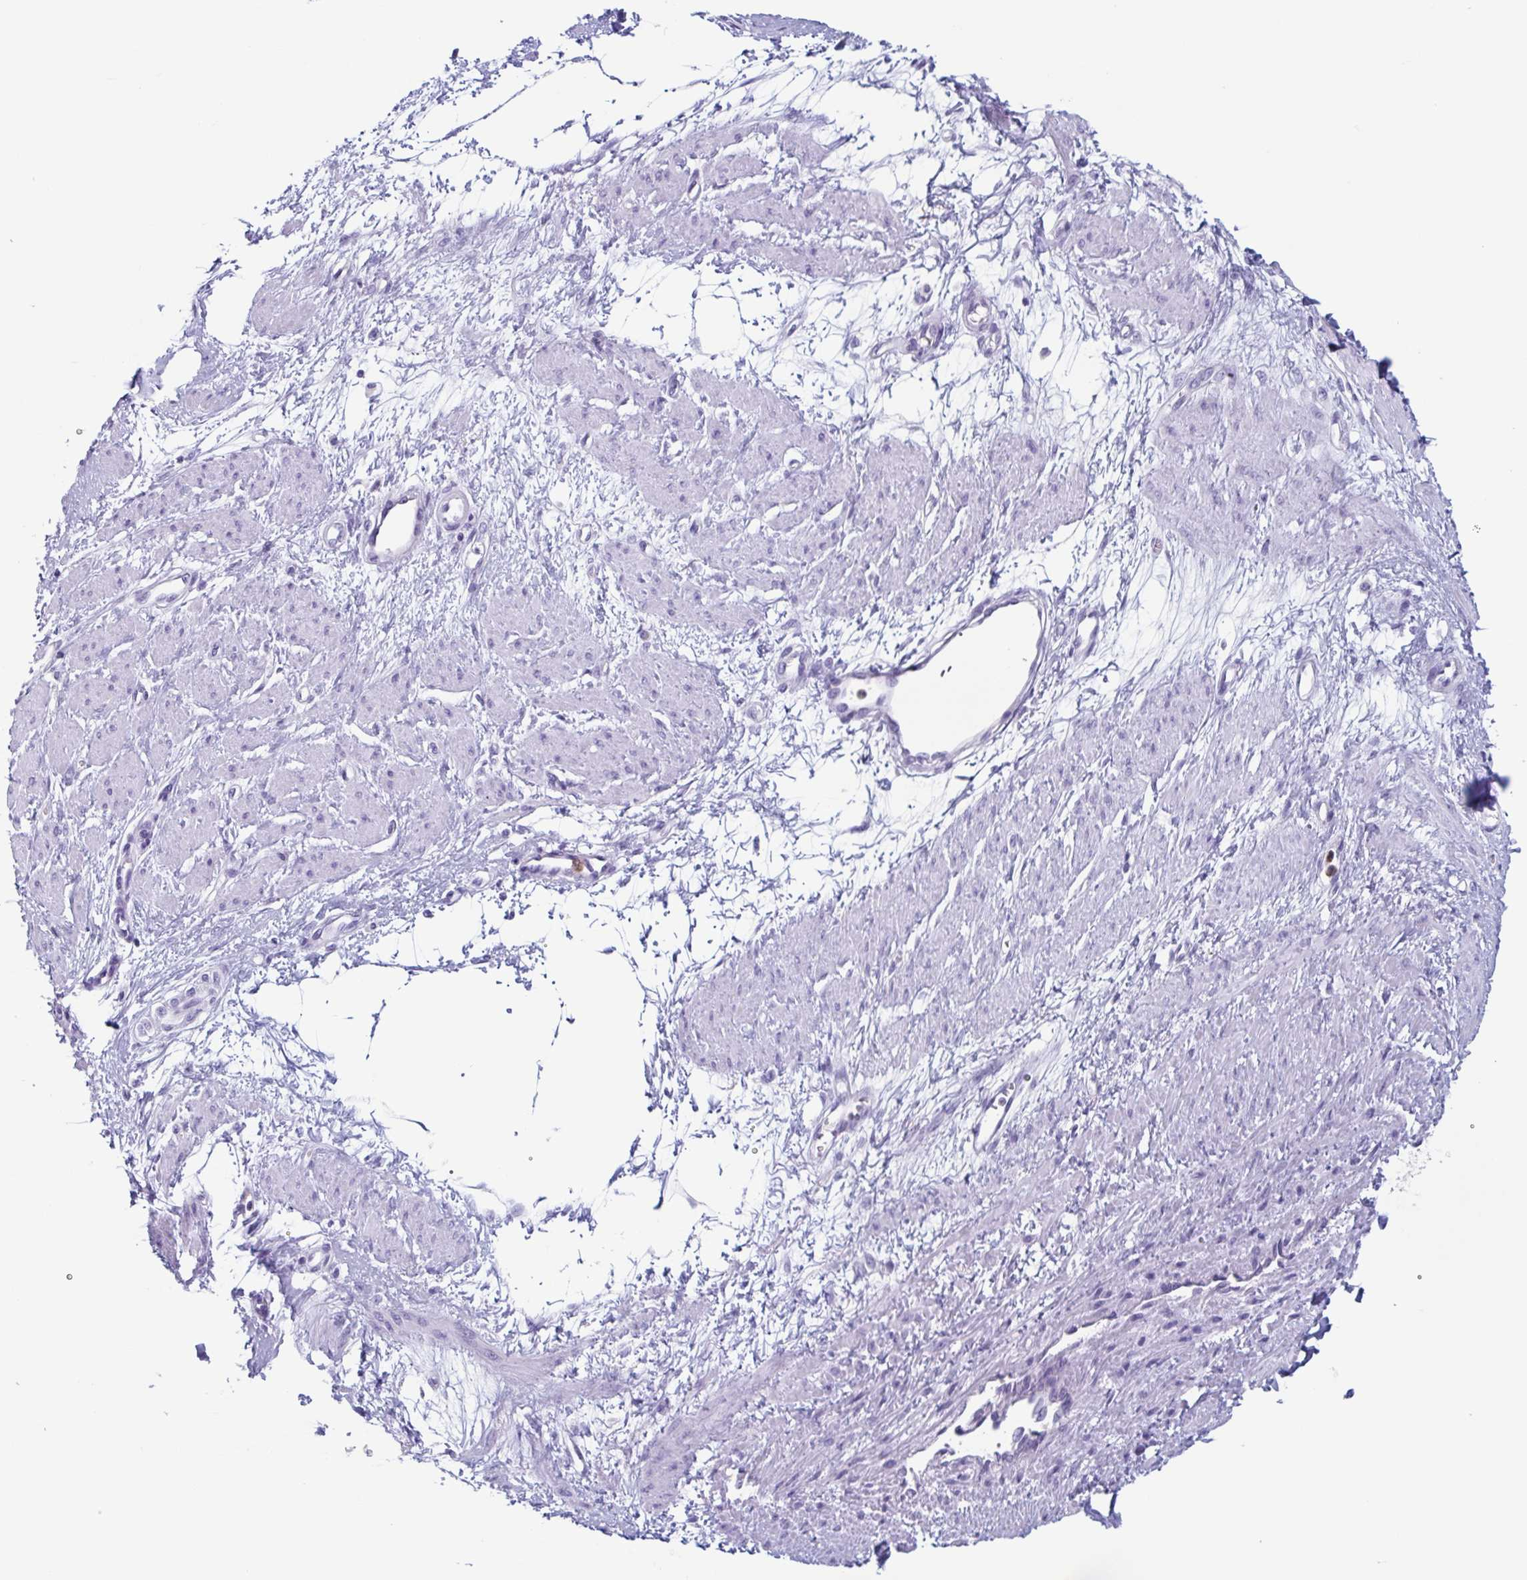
{"staining": {"intensity": "negative", "quantity": "none", "location": "none"}, "tissue": "smooth muscle", "cell_type": "Smooth muscle cells", "image_type": "normal", "snomed": [{"axis": "morphology", "description": "Normal tissue, NOS"}, {"axis": "topography", "description": "Smooth muscle"}, {"axis": "topography", "description": "Uterus"}], "caption": "High power microscopy micrograph of an IHC histopathology image of unremarkable smooth muscle, revealing no significant positivity in smooth muscle cells.", "gene": "BPI", "patient": {"sex": "female", "age": 39}}